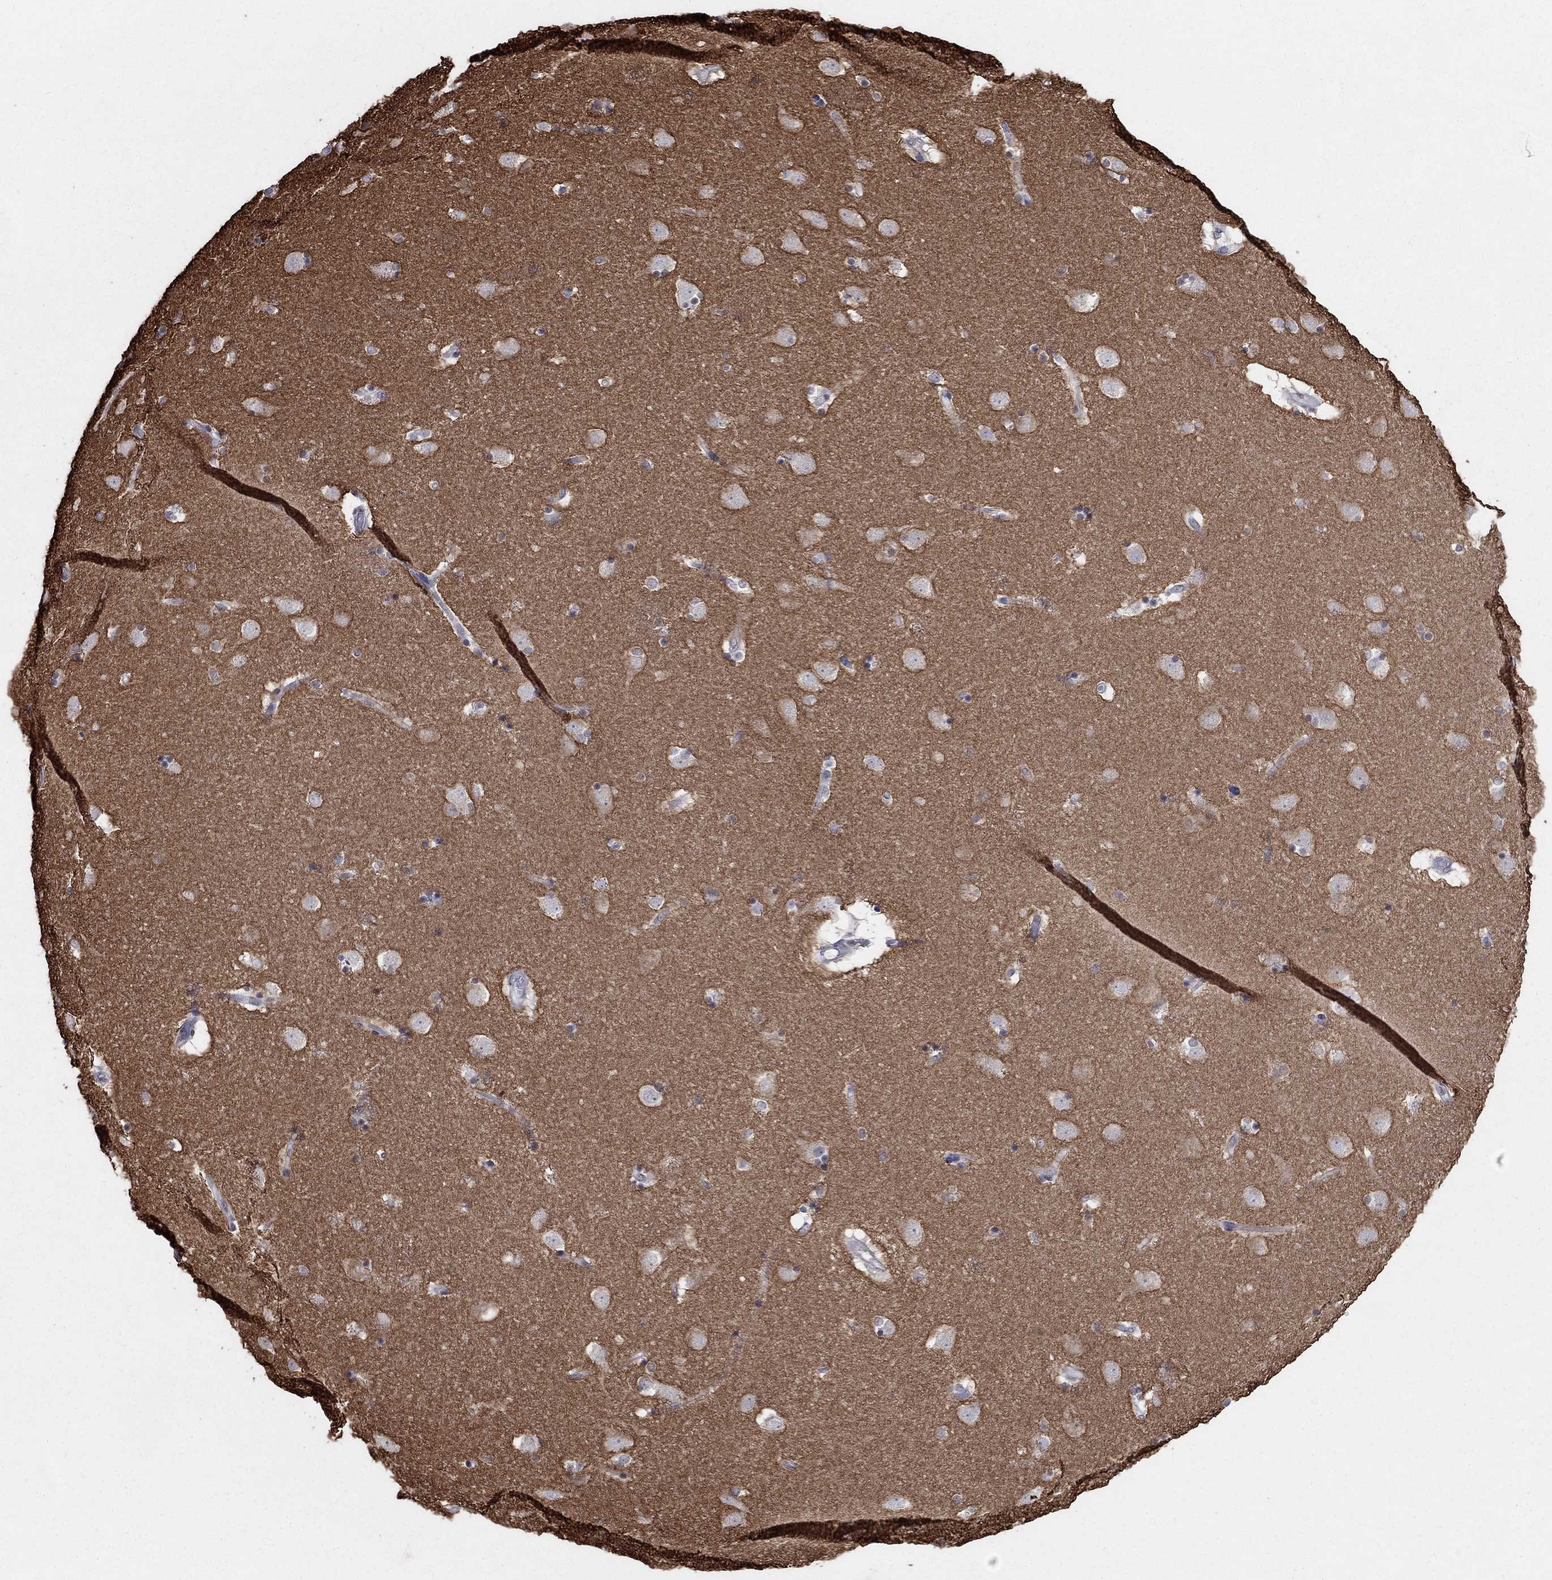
{"staining": {"intensity": "negative", "quantity": "none", "location": "none"}, "tissue": "caudate", "cell_type": "Glial cells", "image_type": "normal", "snomed": [{"axis": "morphology", "description": "Normal tissue, NOS"}, {"axis": "topography", "description": "Lateral ventricle wall"}], "caption": "Glial cells are negative for protein expression in normal human caudate. (DAB (3,3'-diaminobenzidine) IHC with hematoxylin counter stain).", "gene": "FBXO16", "patient": {"sex": "male", "age": 51}}